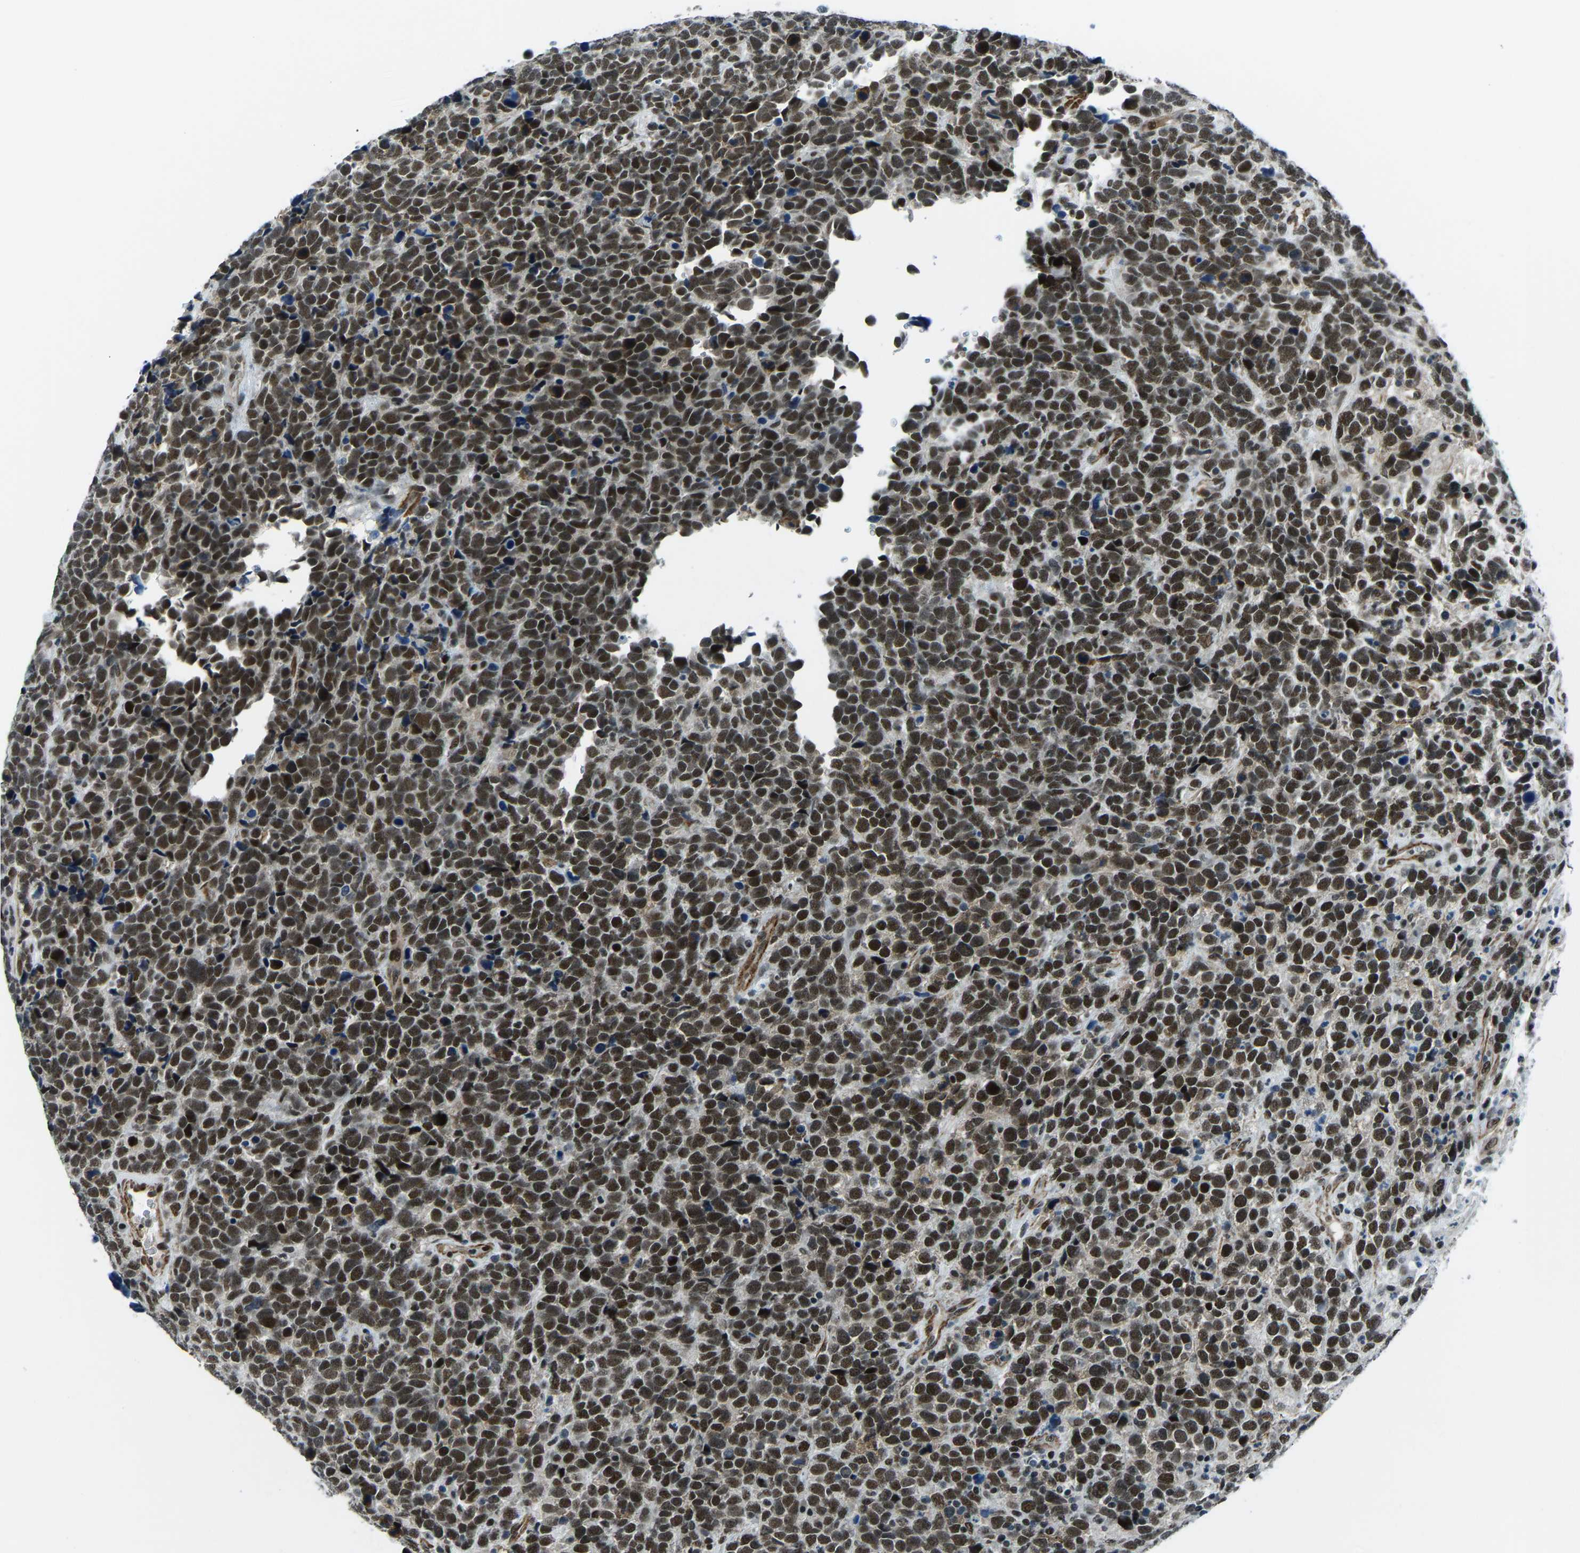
{"staining": {"intensity": "strong", "quantity": ">75%", "location": "nuclear"}, "tissue": "urothelial cancer", "cell_type": "Tumor cells", "image_type": "cancer", "snomed": [{"axis": "morphology", "description": "Urothelial carcinoma, High grade"}, {"axis": "topography", "description": "Urinary bladder"}], "caption": "Tumor cells show strong nuclear staining in approximately >75% of cells in high-grade urothelial carcinoma. The staining is performed using DAB (3,3'-diaminobenzidine) brown chromogen to label protein expression. The nuclei are counter-stained blue using hematoxylin.", "gene": "PRCC", "patient": {"sex": "female", "age": 82}}